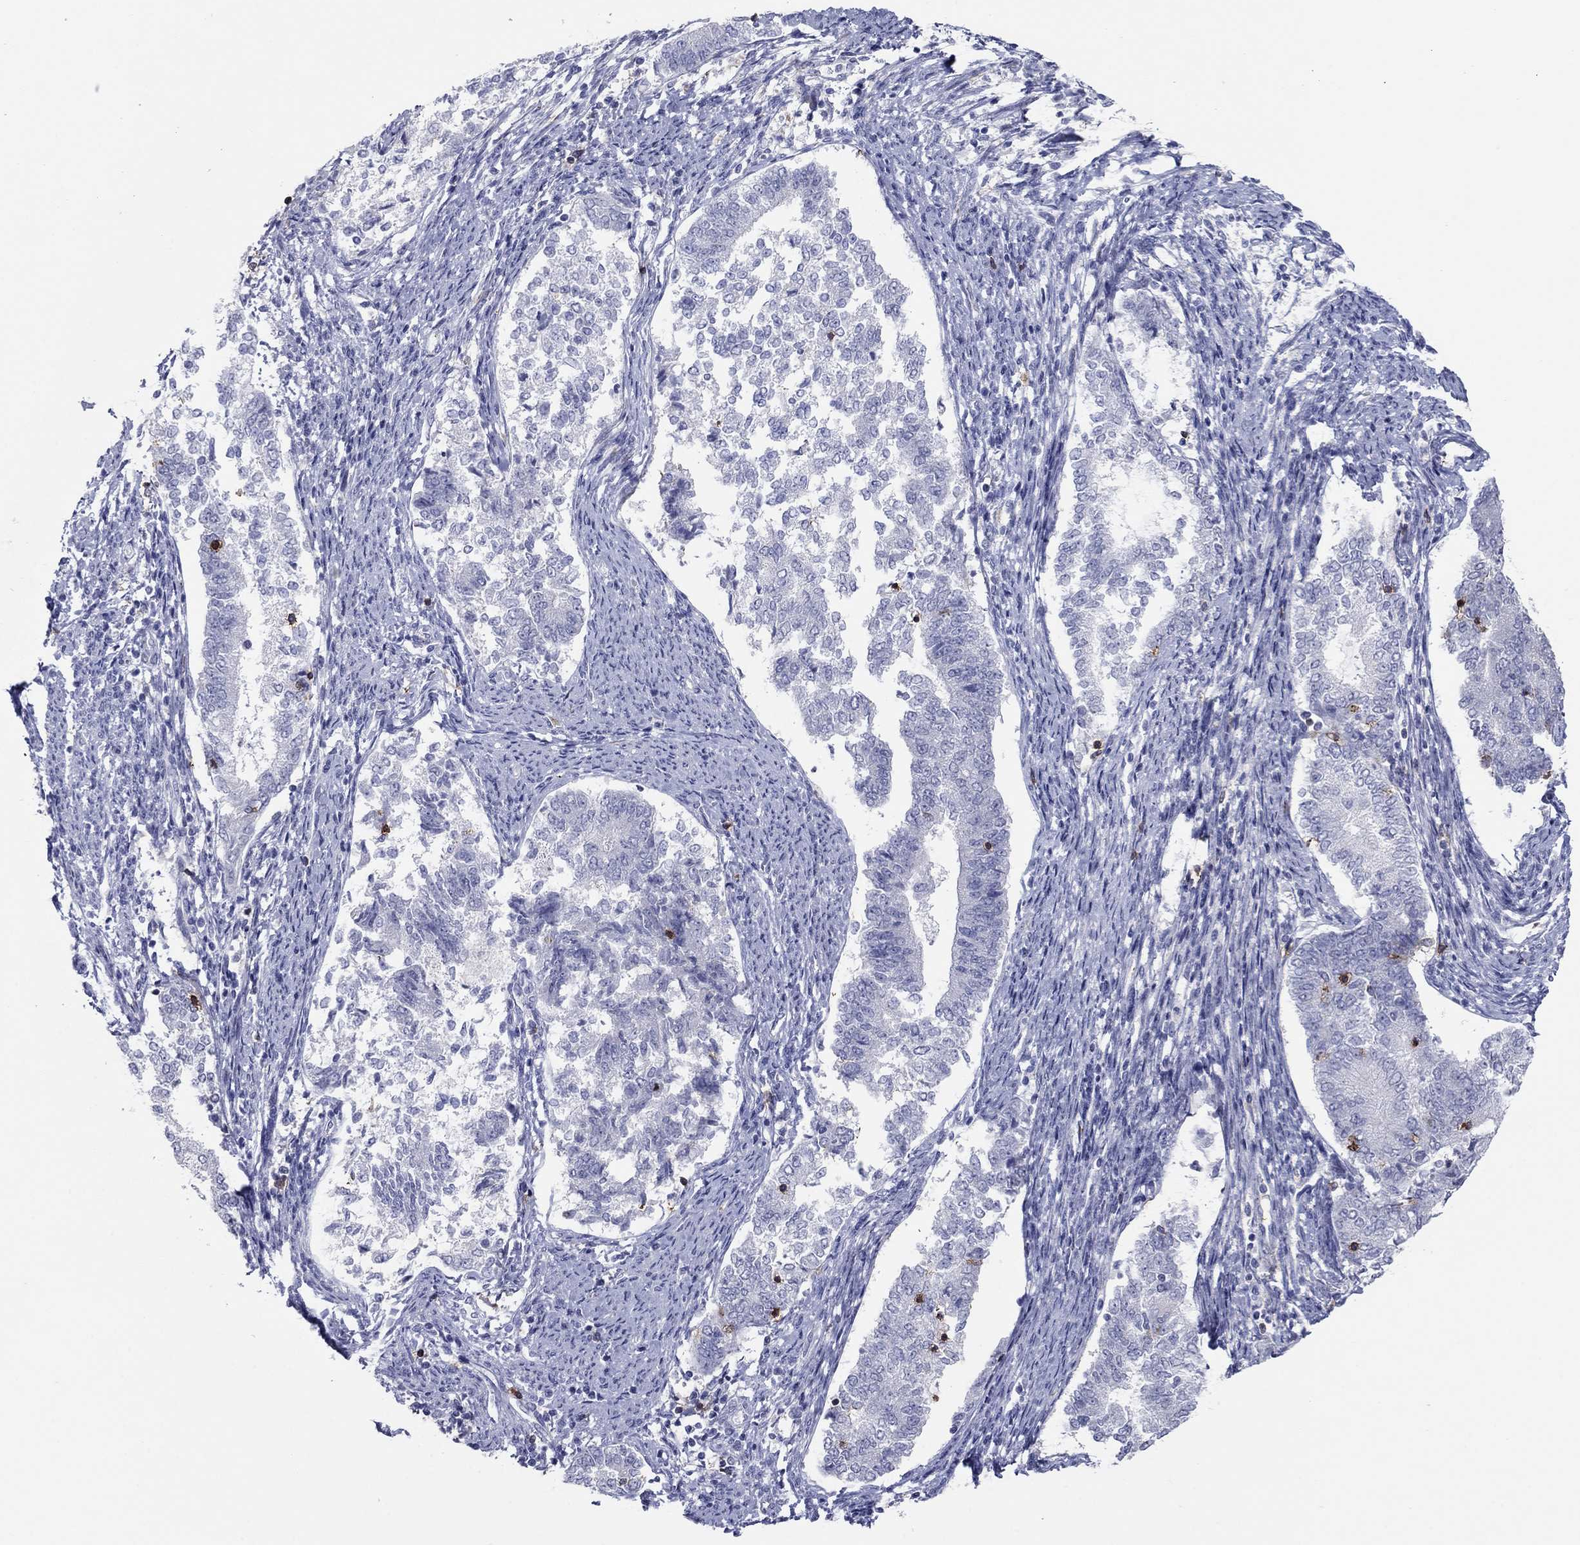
{"staining": {"intensity": "negative", "quantity": "none", "location": "none"}, "tissue": "endometrial cancer", "cell_type": "Tumor cells", "image_type": "cancer", "snomed": [{"axis": "morphology", "description": "Adenocarcinoma, NOS"}, {"axis": "topography", "description": "Endometrium"}], "caption": "Tumor cells show no significant protein positivity in endometrial cancer (adenocarcinoma). (Immunohistochemistry (ihc), brightfield microscopy, high magnification).", "gene": "ITGAE", "patient": {"sex": "female", "age": 65}}